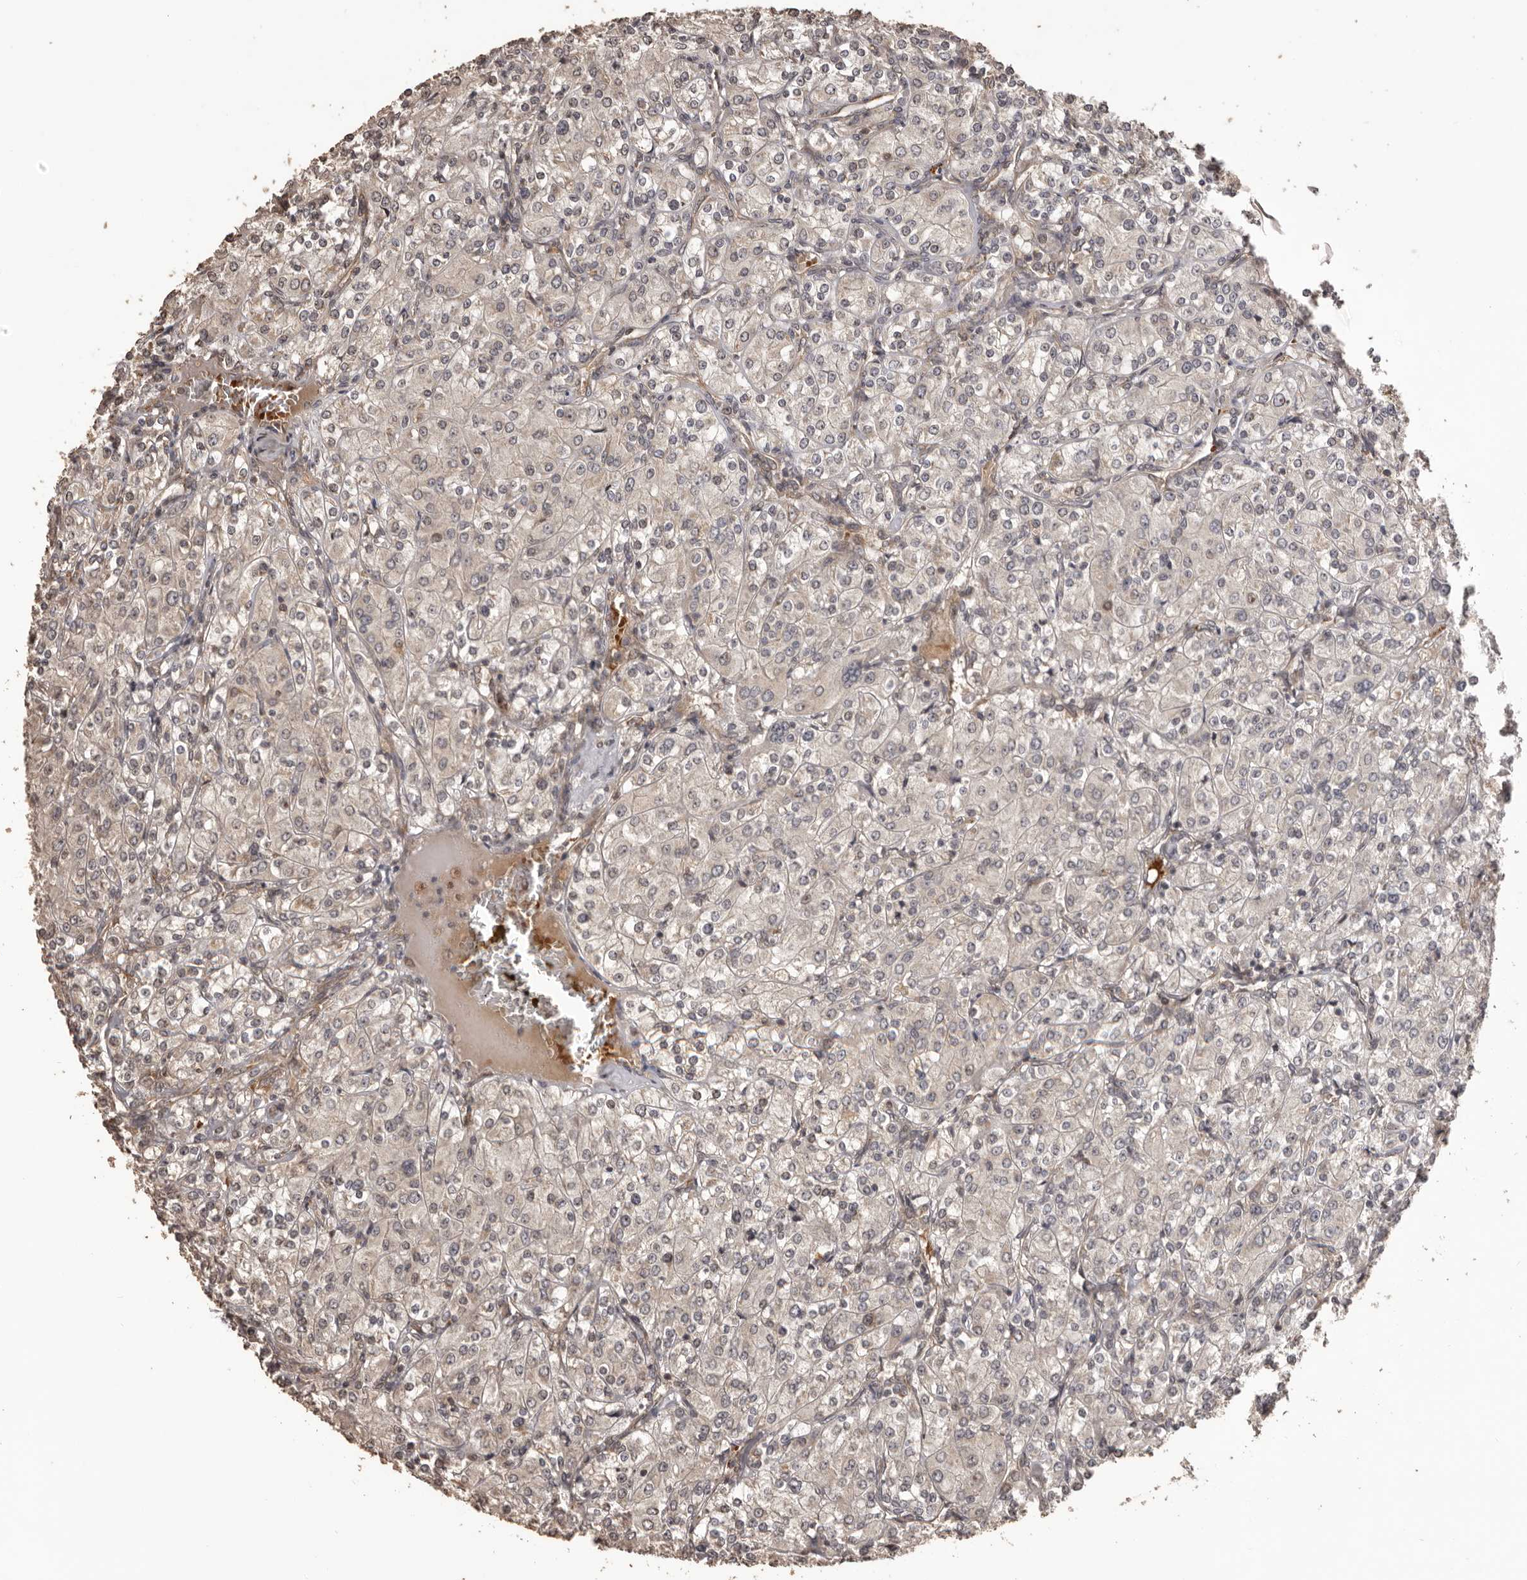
{"staining": {"intensity": "weak", "quantity": "<25%", "location": "cytoplasmic/membranous"}, "tissue": "renal cancer", "cell_type": "Tumor cells", "image_type": "cancer", "snomed": [{"axis": "morphology", "description": "Adenocarcinoma, NOS"}, {"axis": "topography", "description": "Kidney"}], "caption": "Immunohistochemical staining of renal cancer shows no significant positivity in tumor cells. (Stains: DAB immunohistochemistry with hematoxylin counter stain, Microscopy: brightfield microscopy at high magnification).", "gene": "QRSL1", "patient": {"sex": "male", "age": 77}}